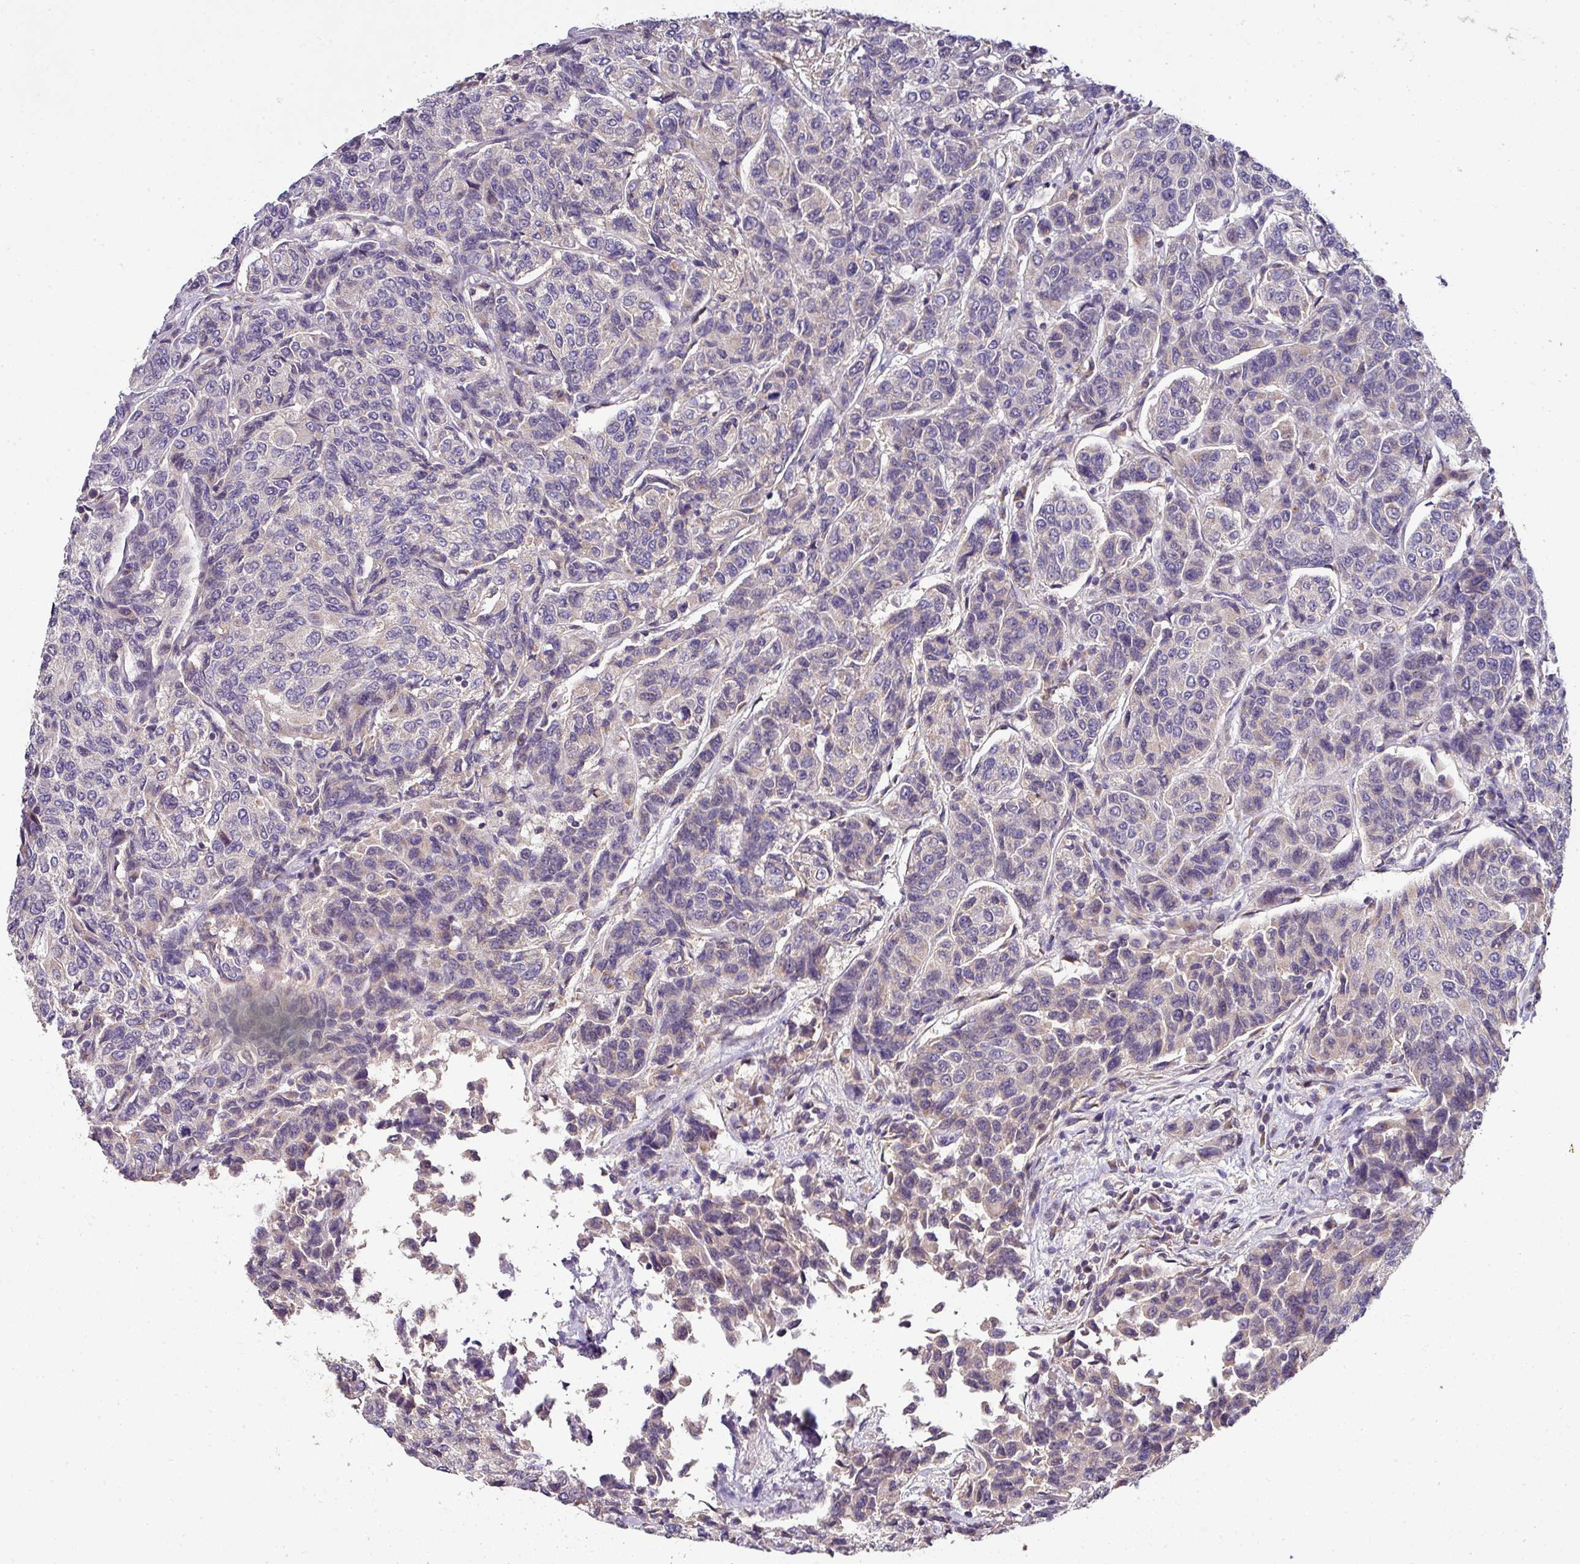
{"staining": {"intensity": "negative", "quantity": "none", "location": "none"}, "tissue": "breast cancer", "cell_type": "Tumor cells", "image_type": "cancer", "snomed": [{"axis": "morphology", "description": "Duct carcinoma"}, {"axis": "topography", "description": "Breast"}], "caption": "Breast intraductal carcinoma was stained to show a protein in brown. There is no significant positivity in tumor cells. The staining is performed using DAB (3,3'-diaminobenzidine) brown chromogen with nuclei counter-stained in using hematoxylin.", "gene": "AEBP2", "patient": {"sex": "female", "age": 55}}